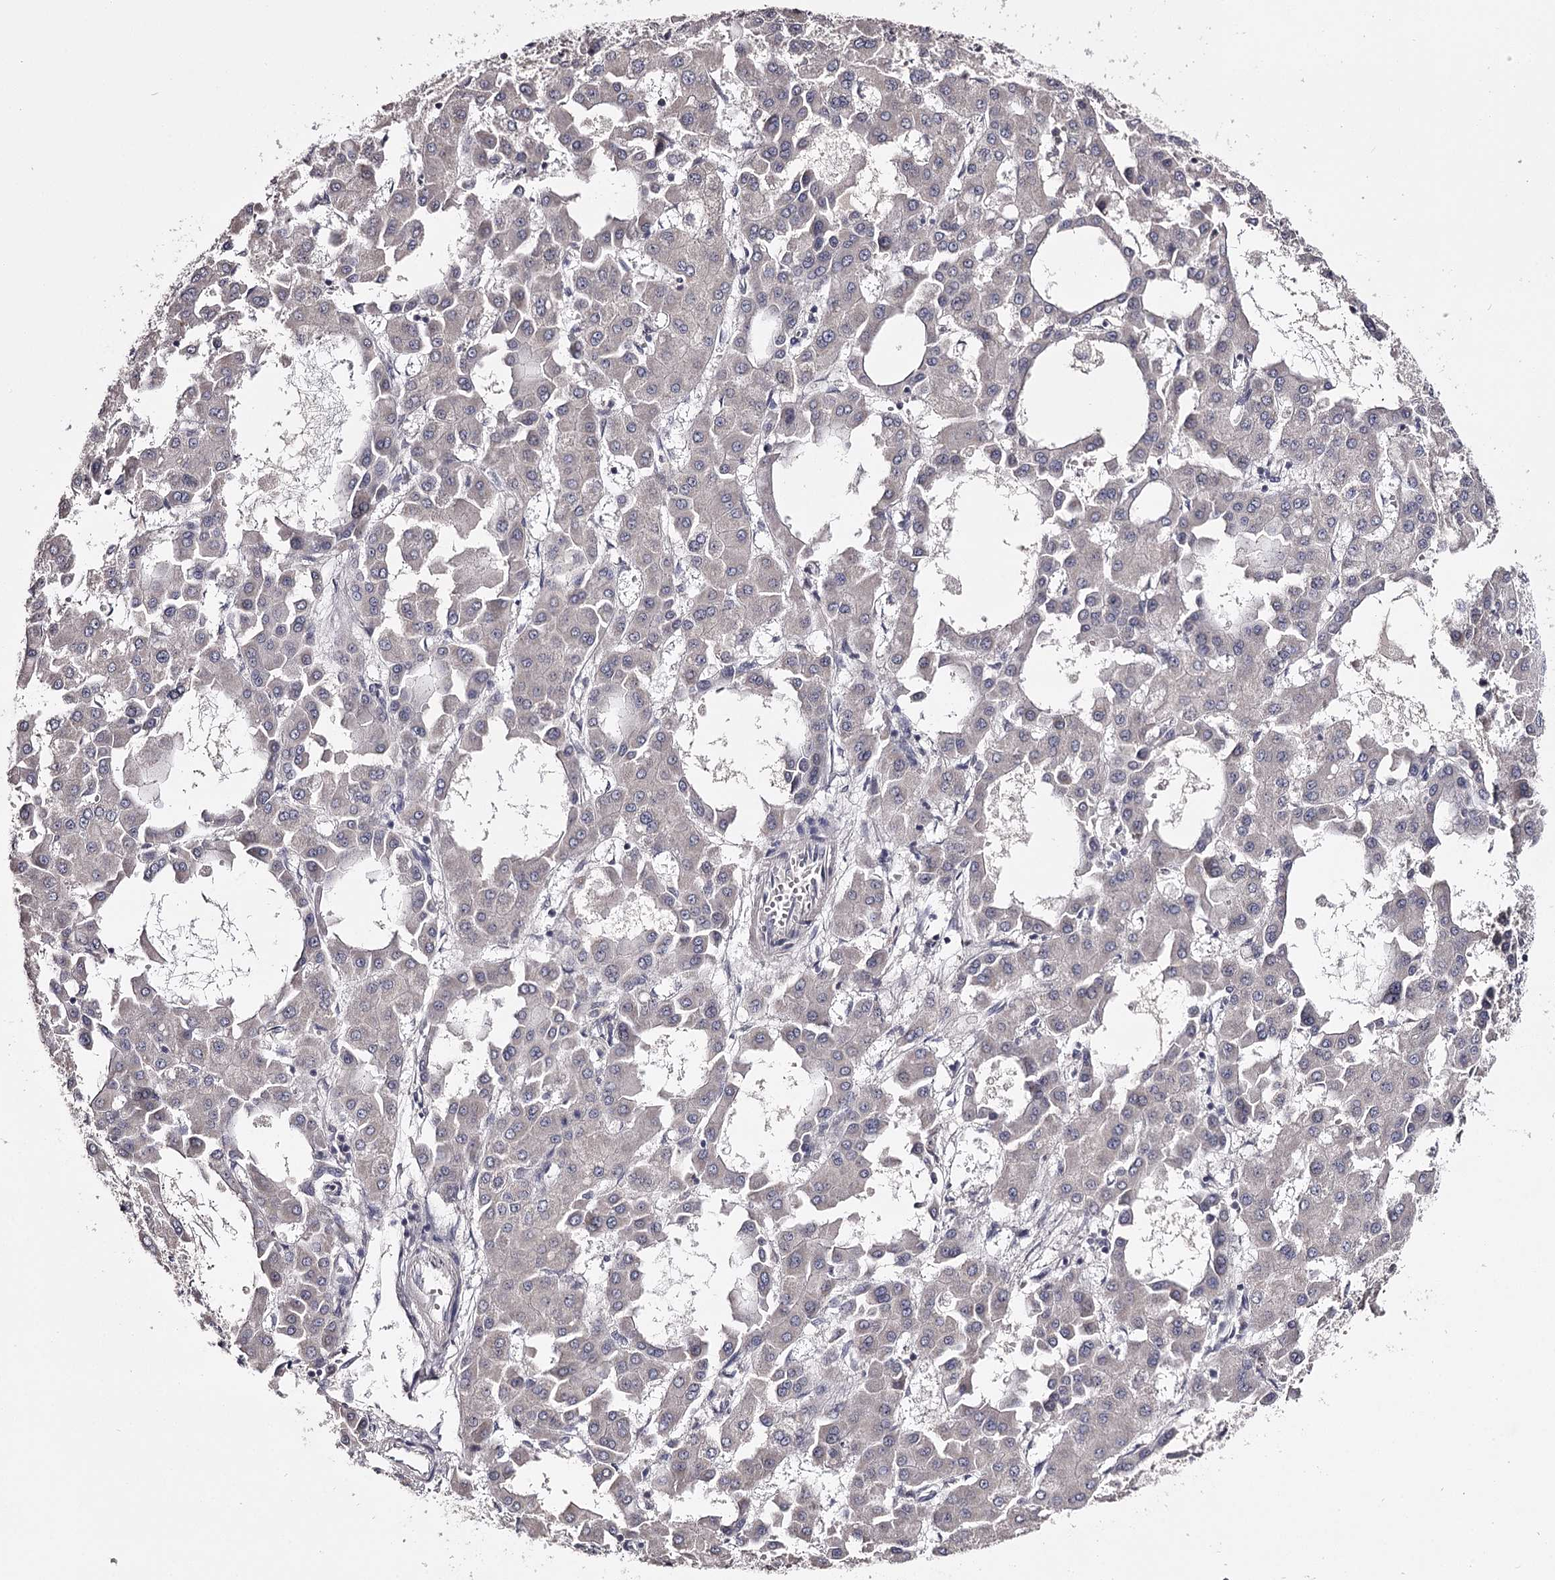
{"staining": {"intensity": "negative", "quantity": "none", "location": "none"}, "tissue": "liver cancer", "cell_type": "Tumor cells", "image_type": "cancer", "snomed": [{"axis": "morphology", "description": "Carcinoma, Hepatocellular, NOS"}, {"axis": "topography", "description": "Liver"}], "caption": "Human liver cancer stained for a protein using immunohistochemistry demonstrates no expression in tumor cells.", "gene": "PRM2", "patient": {"sex": "male", "age": 47}}